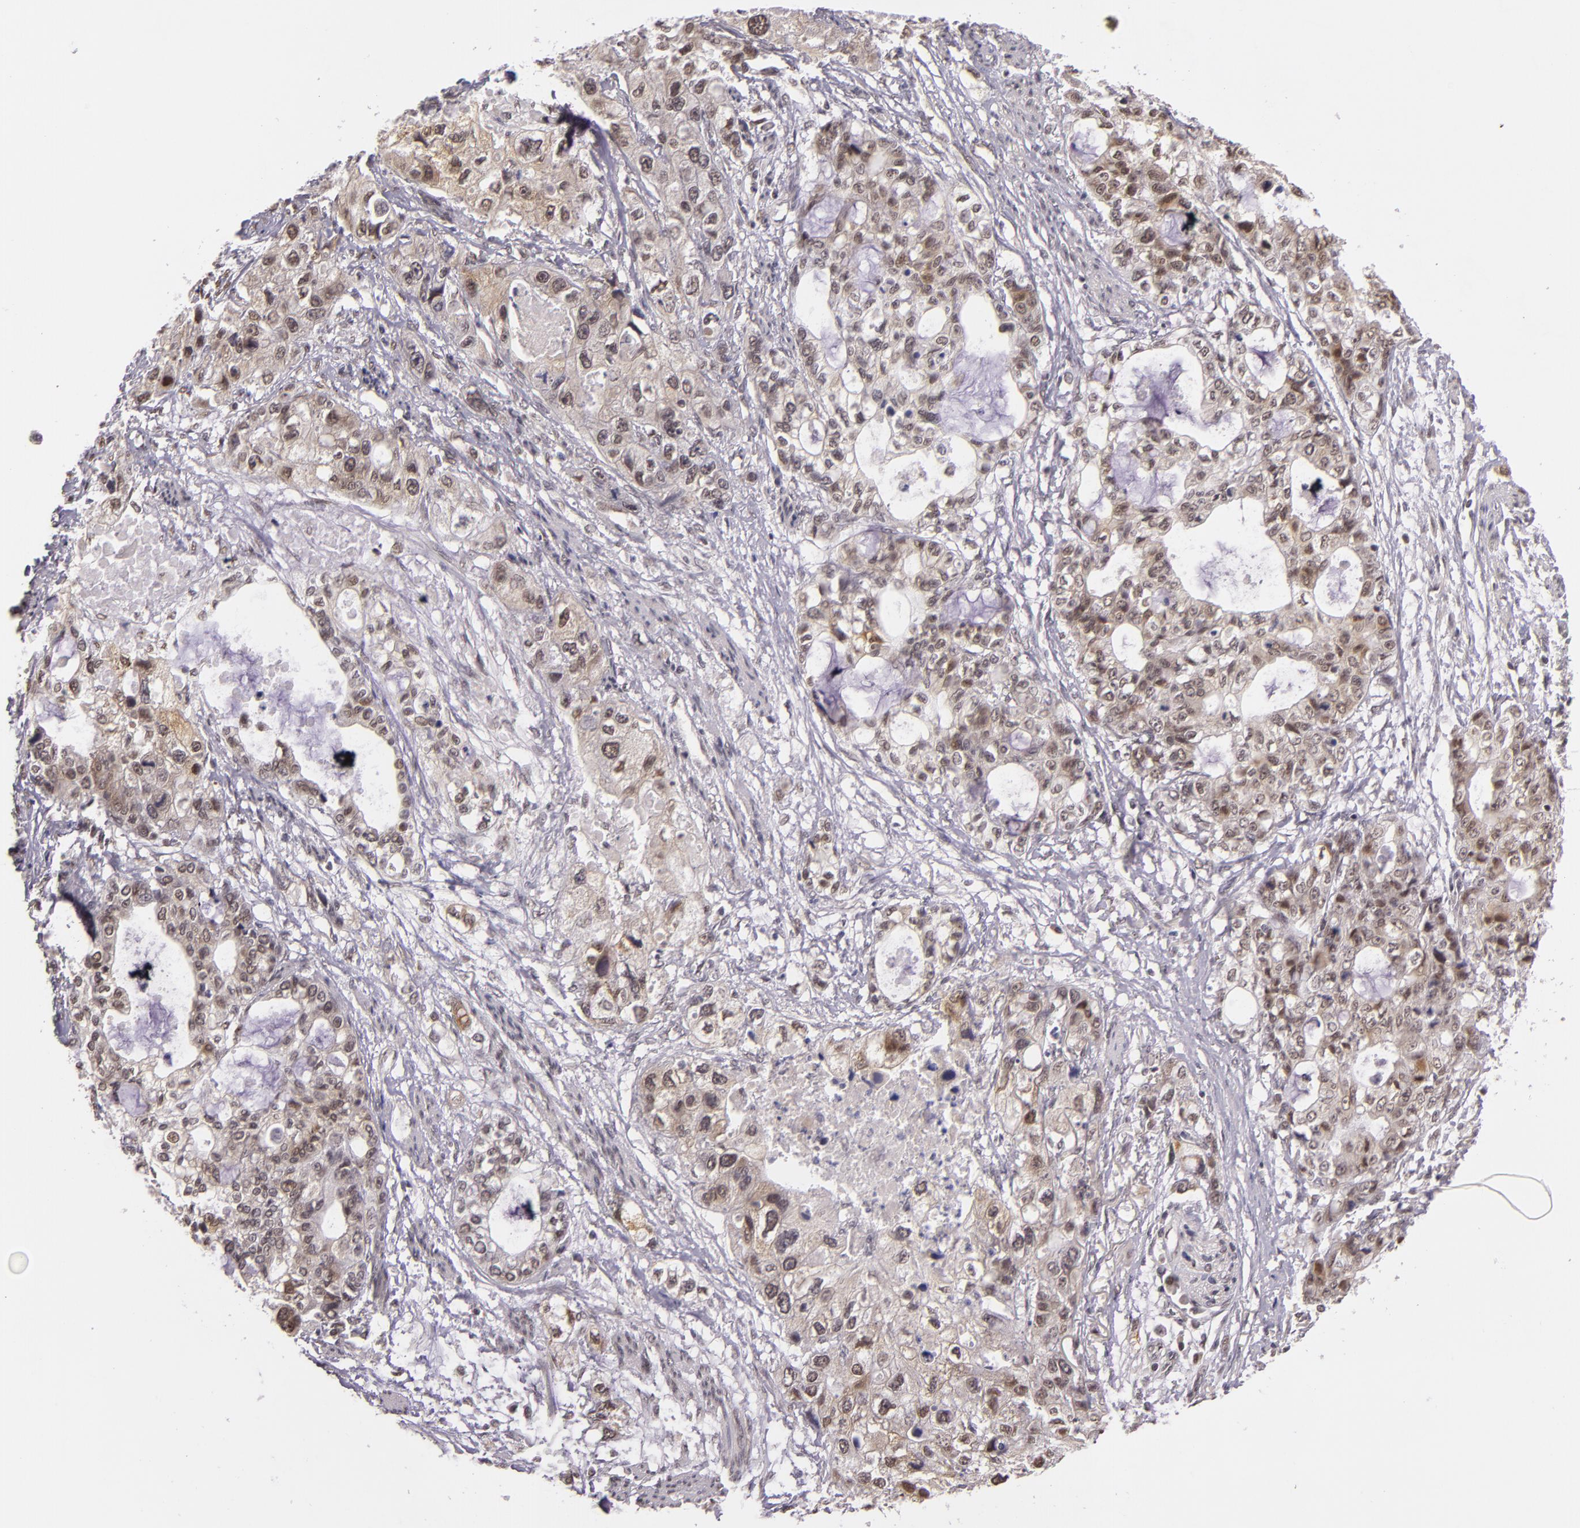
{"staining": {"intensity": "weak", "quantity": "25%-75%", "location": "cytoplasmic/membranous,nuclear"}, "tissue": "stomach cancer", "cell_type": "Tumor cells", "image_type": "cancer", "snomed": [{"axis": "morphology", "description": "Adenocarcinoma, NOS"}, {"axis": "topography", "description": "Stomach, upper"}], "caption": "Stomach adenocarcinoma tissue reveals weak cytoplasmic/membranous and nuclear positivity in approximately 25%-75% of tumor cells (Stains: DAB in brown, nuclei in blue, Microscopy: brightfield microscopy at high magnification).", "gene": "ALX1", "patient": {"sex": "female", "age": 52}}